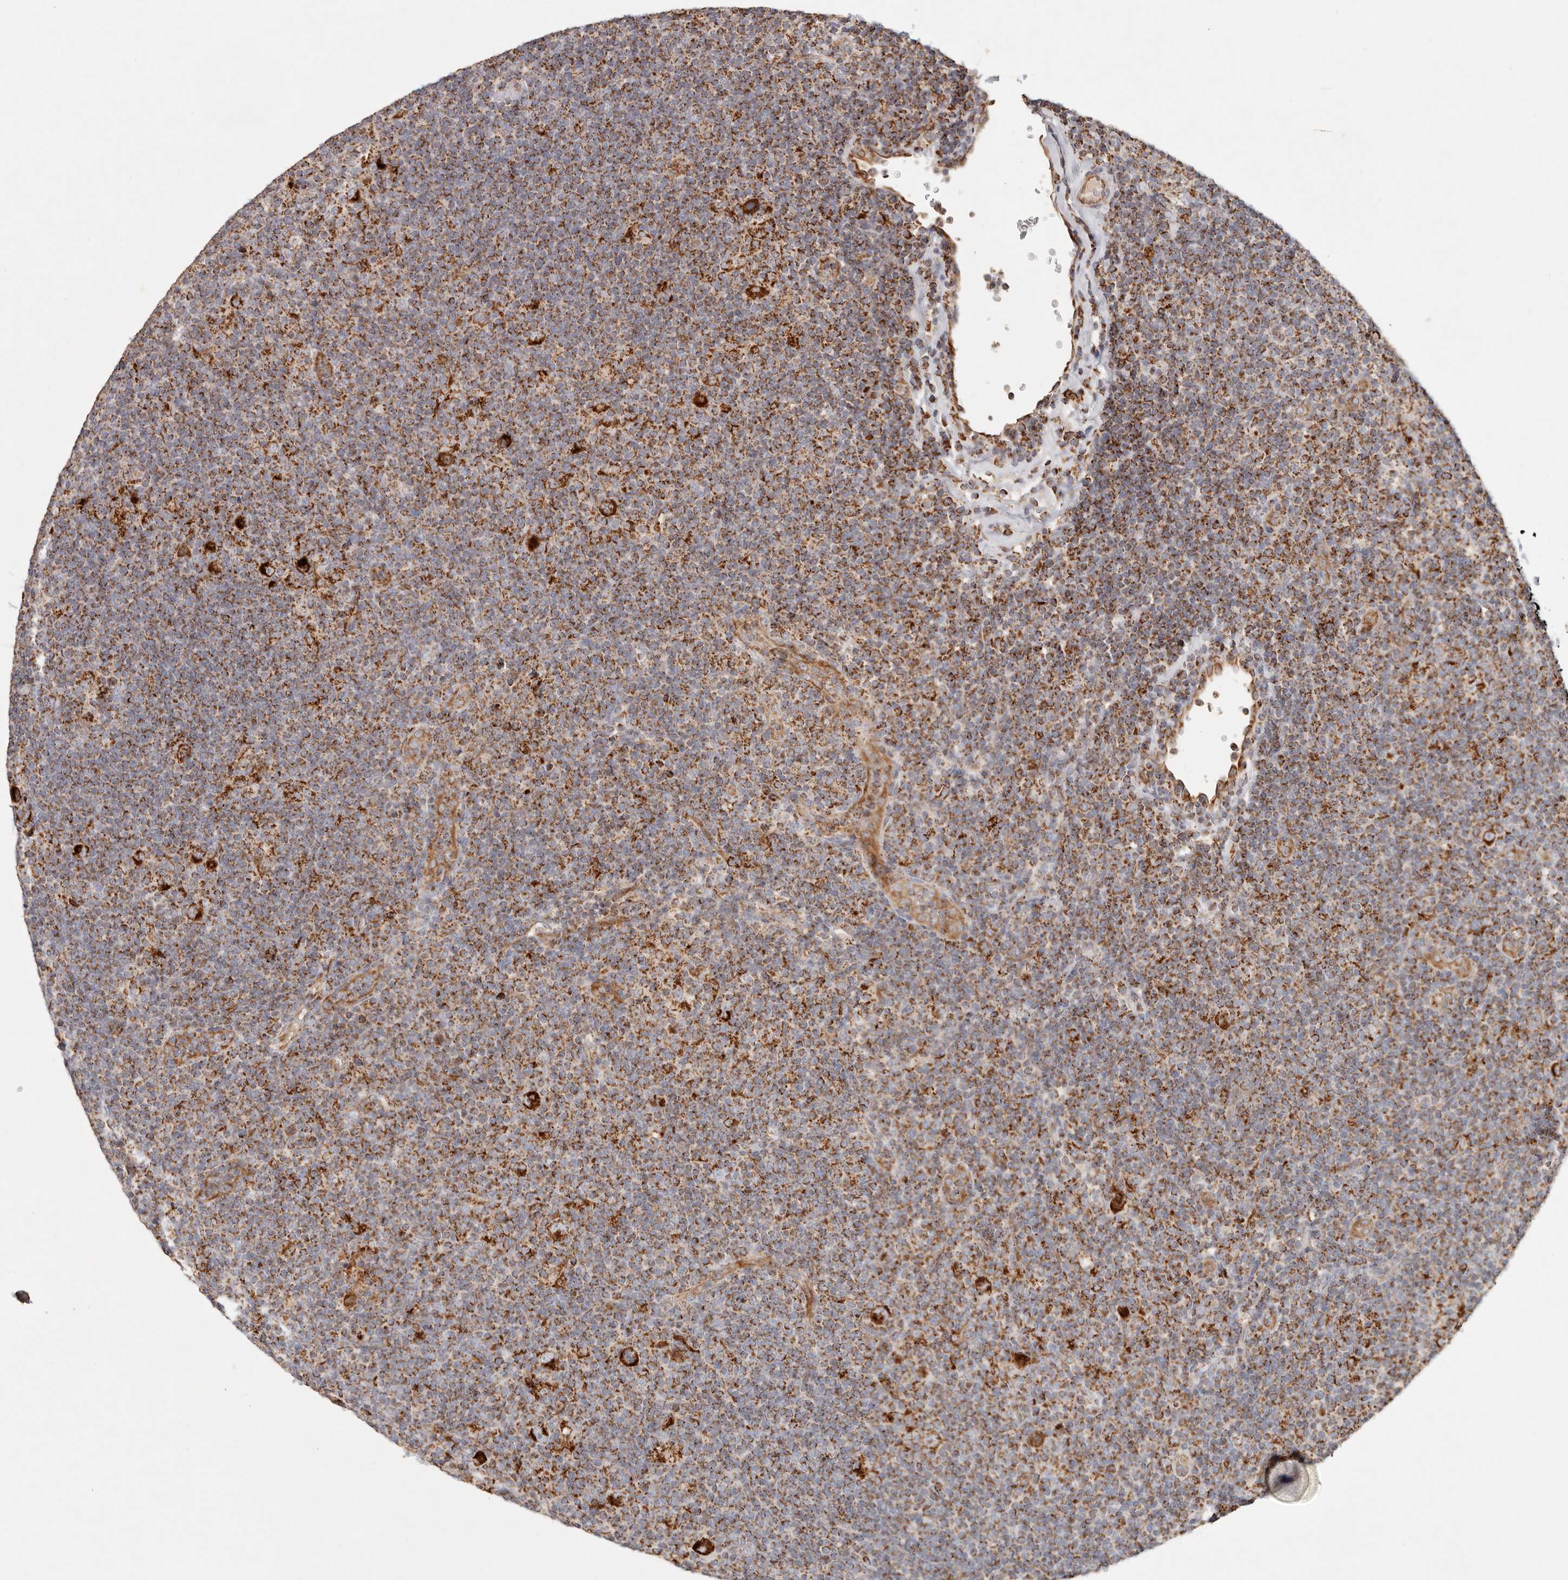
{"staining": {"intensity": "strong", "quantity": ">75%", "location": "cytoplasmic/membranous"}, "tissue": "lymphoma", "cell_type": "Tumor cells", "image_type": "cancer", "snomed": [{"axis": "morphology", "description": "Hodgkin's disease, NOS"}, {"axis": "topography", "description": "Lymph node"}], "caption": "Tumor cells reveal high levels of strong cytoplasmic/membranous positivity in about >75% of cells in Hodgkin's disease. (DAB = brown stain, brightfield microscopy at high magnification).", "gene": "ARHGEF10L", "patient": {"sex": "female", "age": 57}}